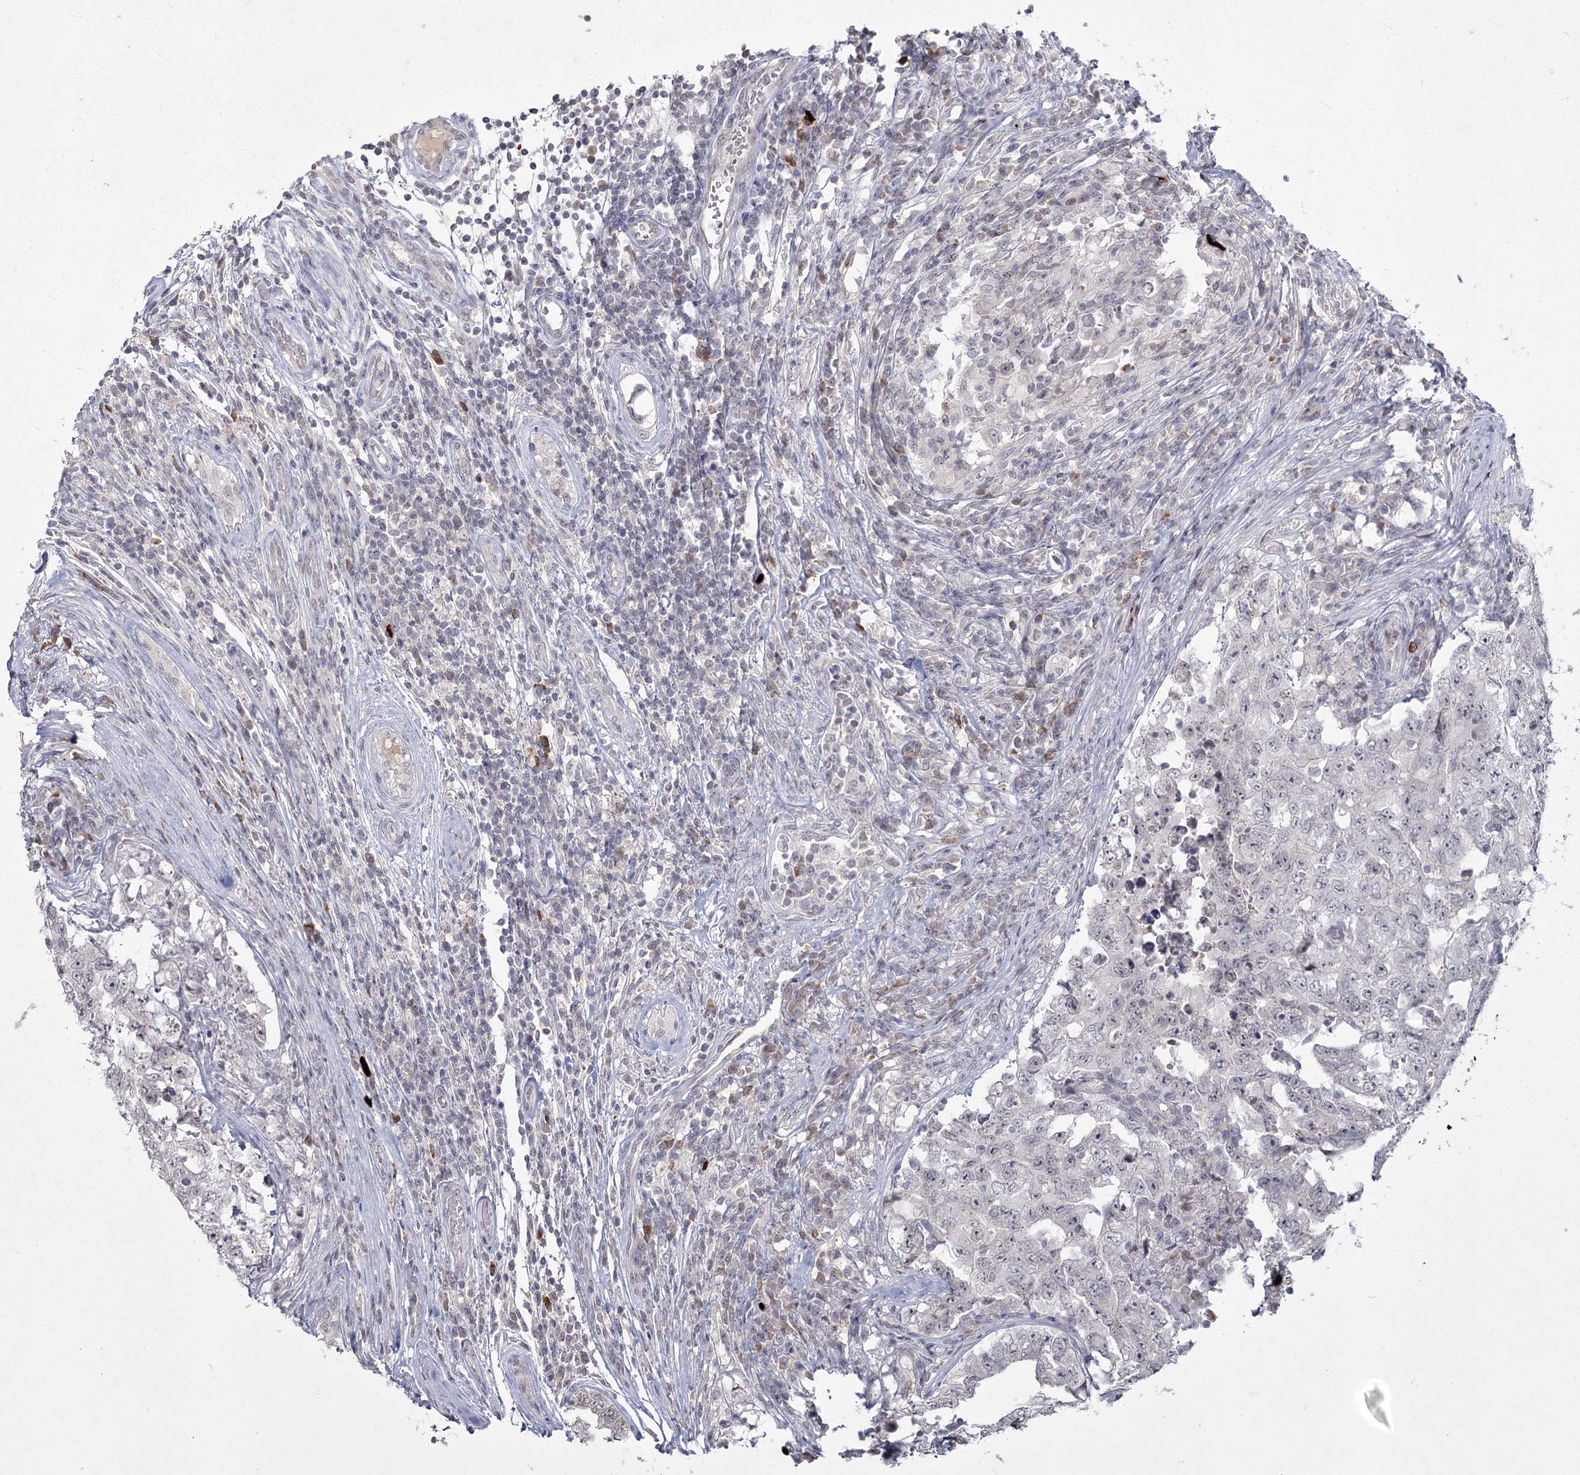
{"staining": {"intensity": "negative", "quantity": "none", "location": "none"}, "tissue": "testis cancer", "cell_type": "Tumor cells", "image_type": "cancer", "snomed": [{"axis": "morphology", "description": "Carcinoma, Embryonal, NOS"}, {"axis": "topography", "description": "Testis"}], "caption": "Protein analysis of testis cancer (embryonal carcinoma) reveals no significant staining in tumor cells.", "gene": "LY6G5C", "patient": {"sex": "male", "age": 26}}